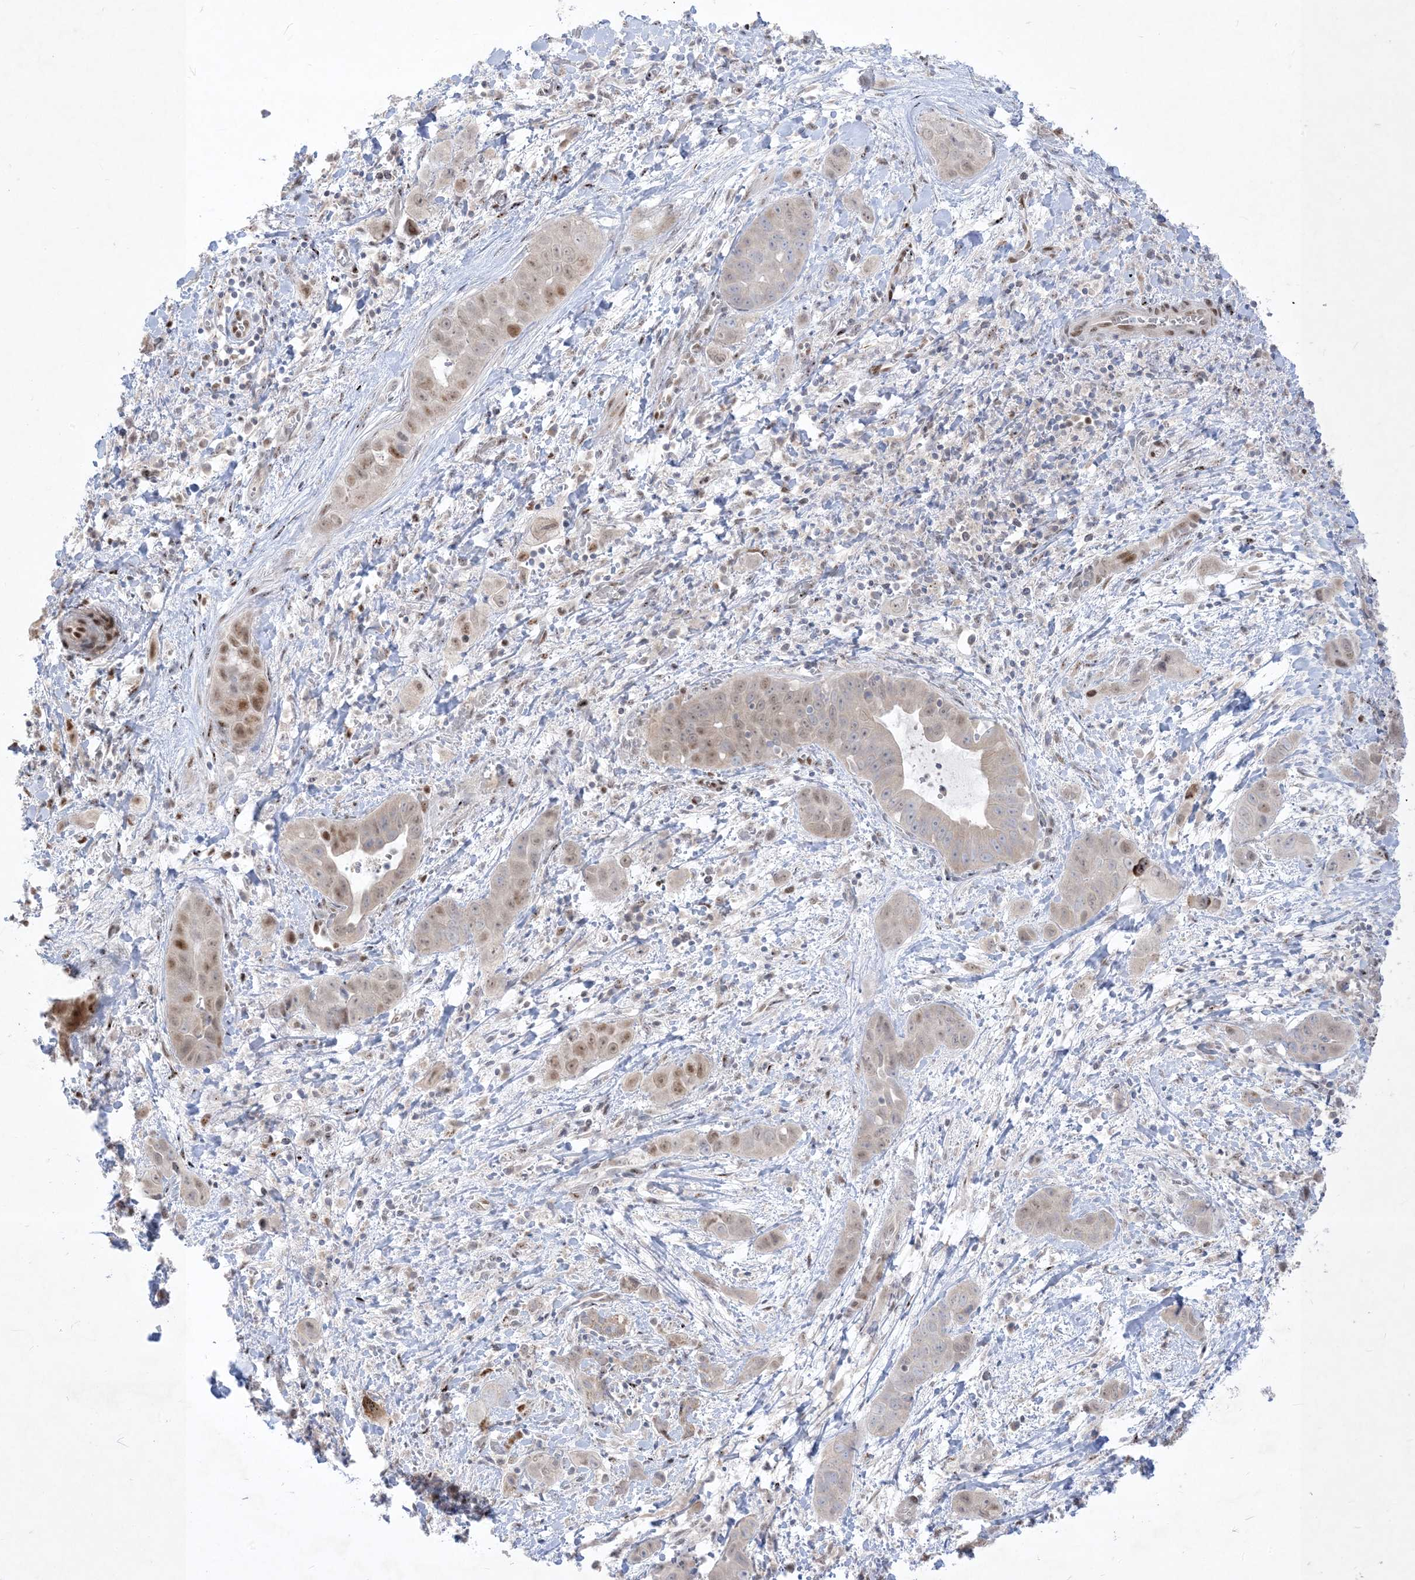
{"staining": {"intensity": "moderate", "quantity": "25%-75%", "location": "nuclear"}, "tissue": "liver cancer", "cell_type": "Tumor cells", "image_type": "cancer", "snomed": [{"axis": "morphology", "description": "Cholangiocarcinoma"}, {"axis": "topography", "description": "Liver"}], "caption": "IHC (DAB (3,3'-diaminobenzidine)) staining of liver cancer (cholangiocarcinoma) reveals moderate nuclear protein expression in approximately 25%-75% of tumor cells.", "gene": "BHLHE40", "patient": {"sex": "female", "age": 52}}